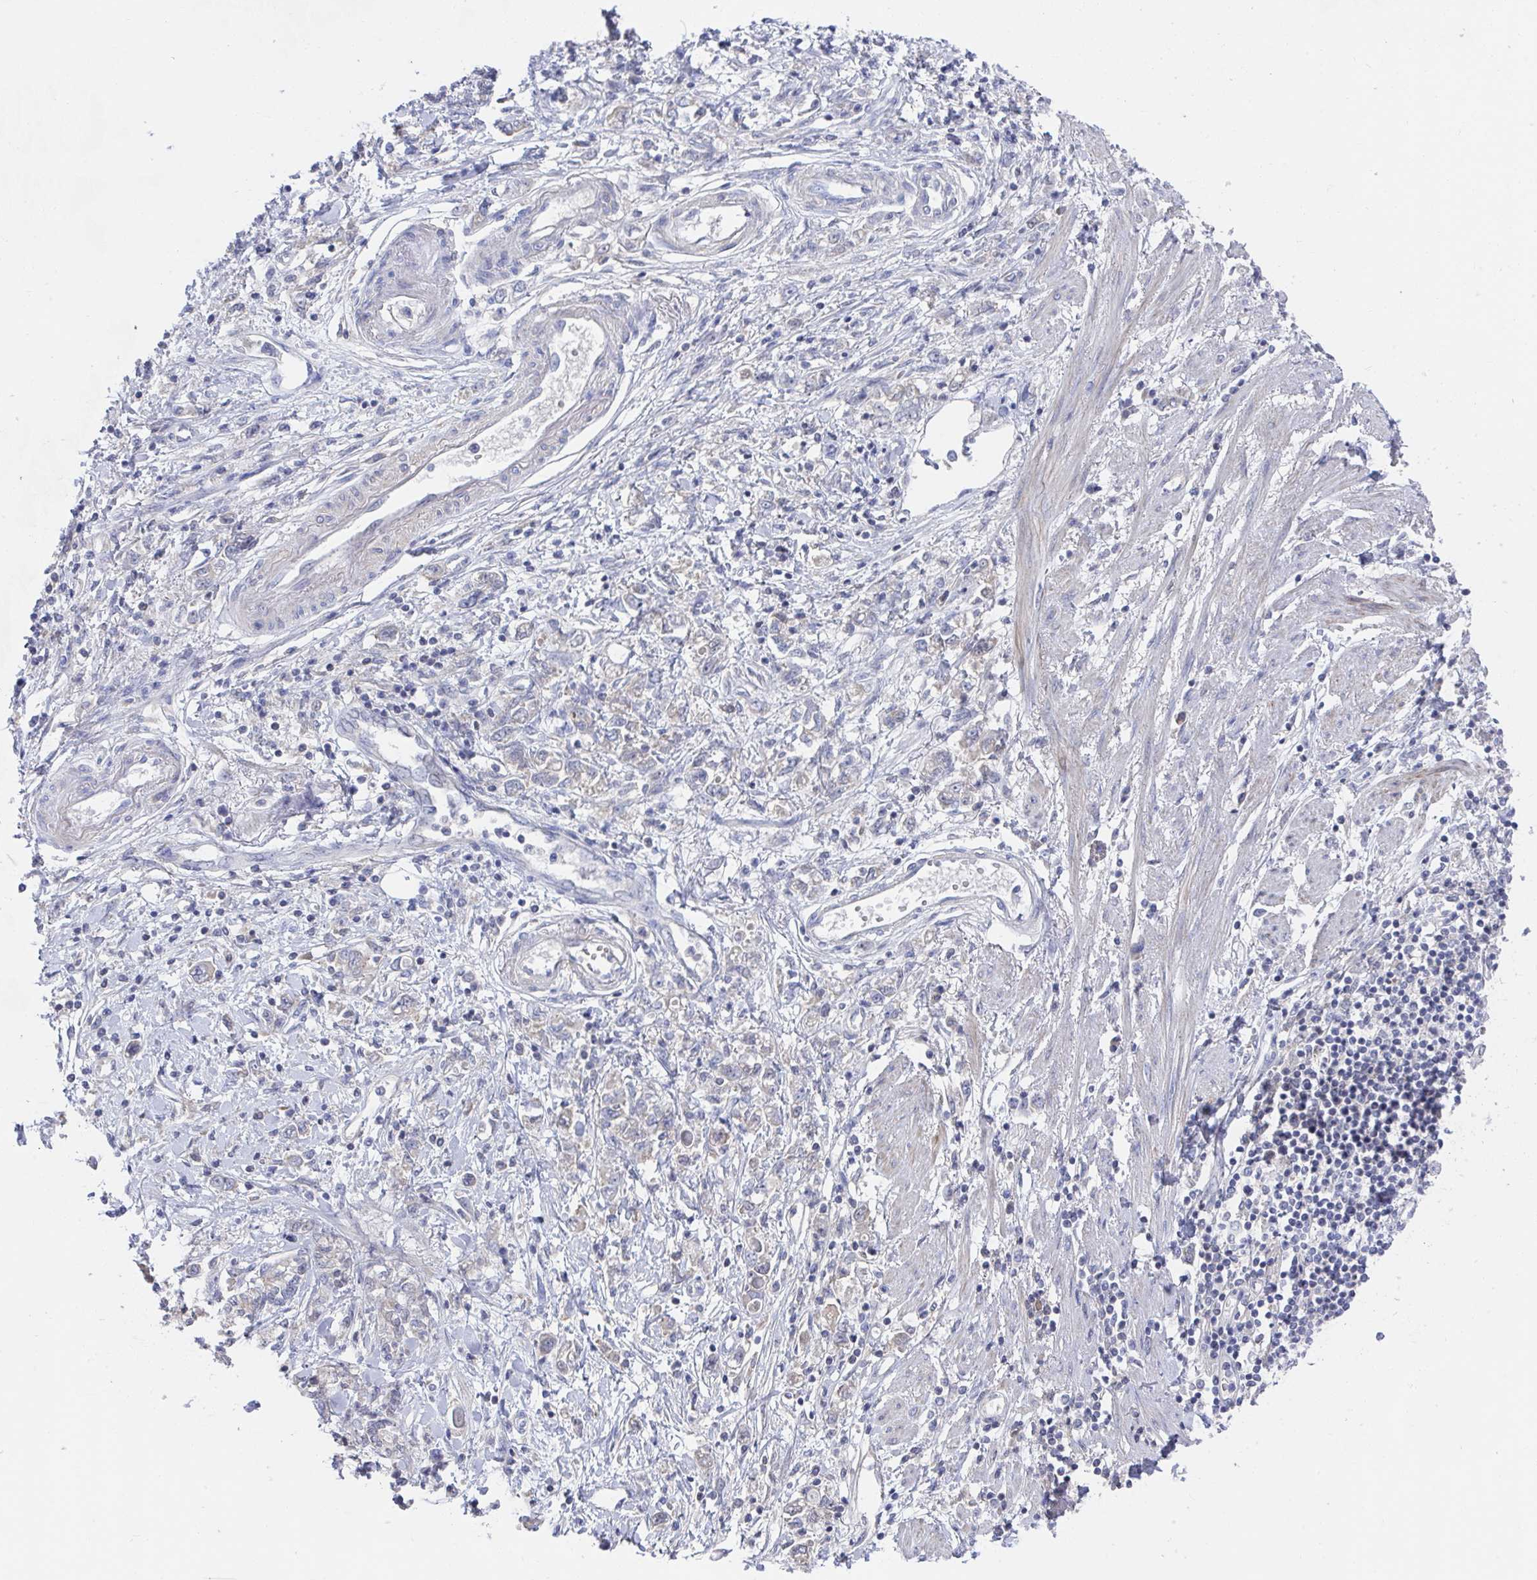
{"staining": {"intensity": "negative", "quantity": "none", "location": "none"}, "tissue": "stomach cancer", "cell_type": "Tumor cells", "image_type": "cancer", "snomed": [{"axis": "morphology", "description": "Adenocarcinoma, NOS"}, {"axis": "topography", "description": "Stomach"}], "caption": "High power microscopy micrograph of an immunohistochemistry (IHC) photomicrograph of stomach cancer, revealing no significant positivity in tumor cells. (DAB (3,3'-diaminobenzidine) IHC with hematoxylin counter stain).", "gene": "TNFAIP6", "patient": {"sex": "female", "age": 76}}